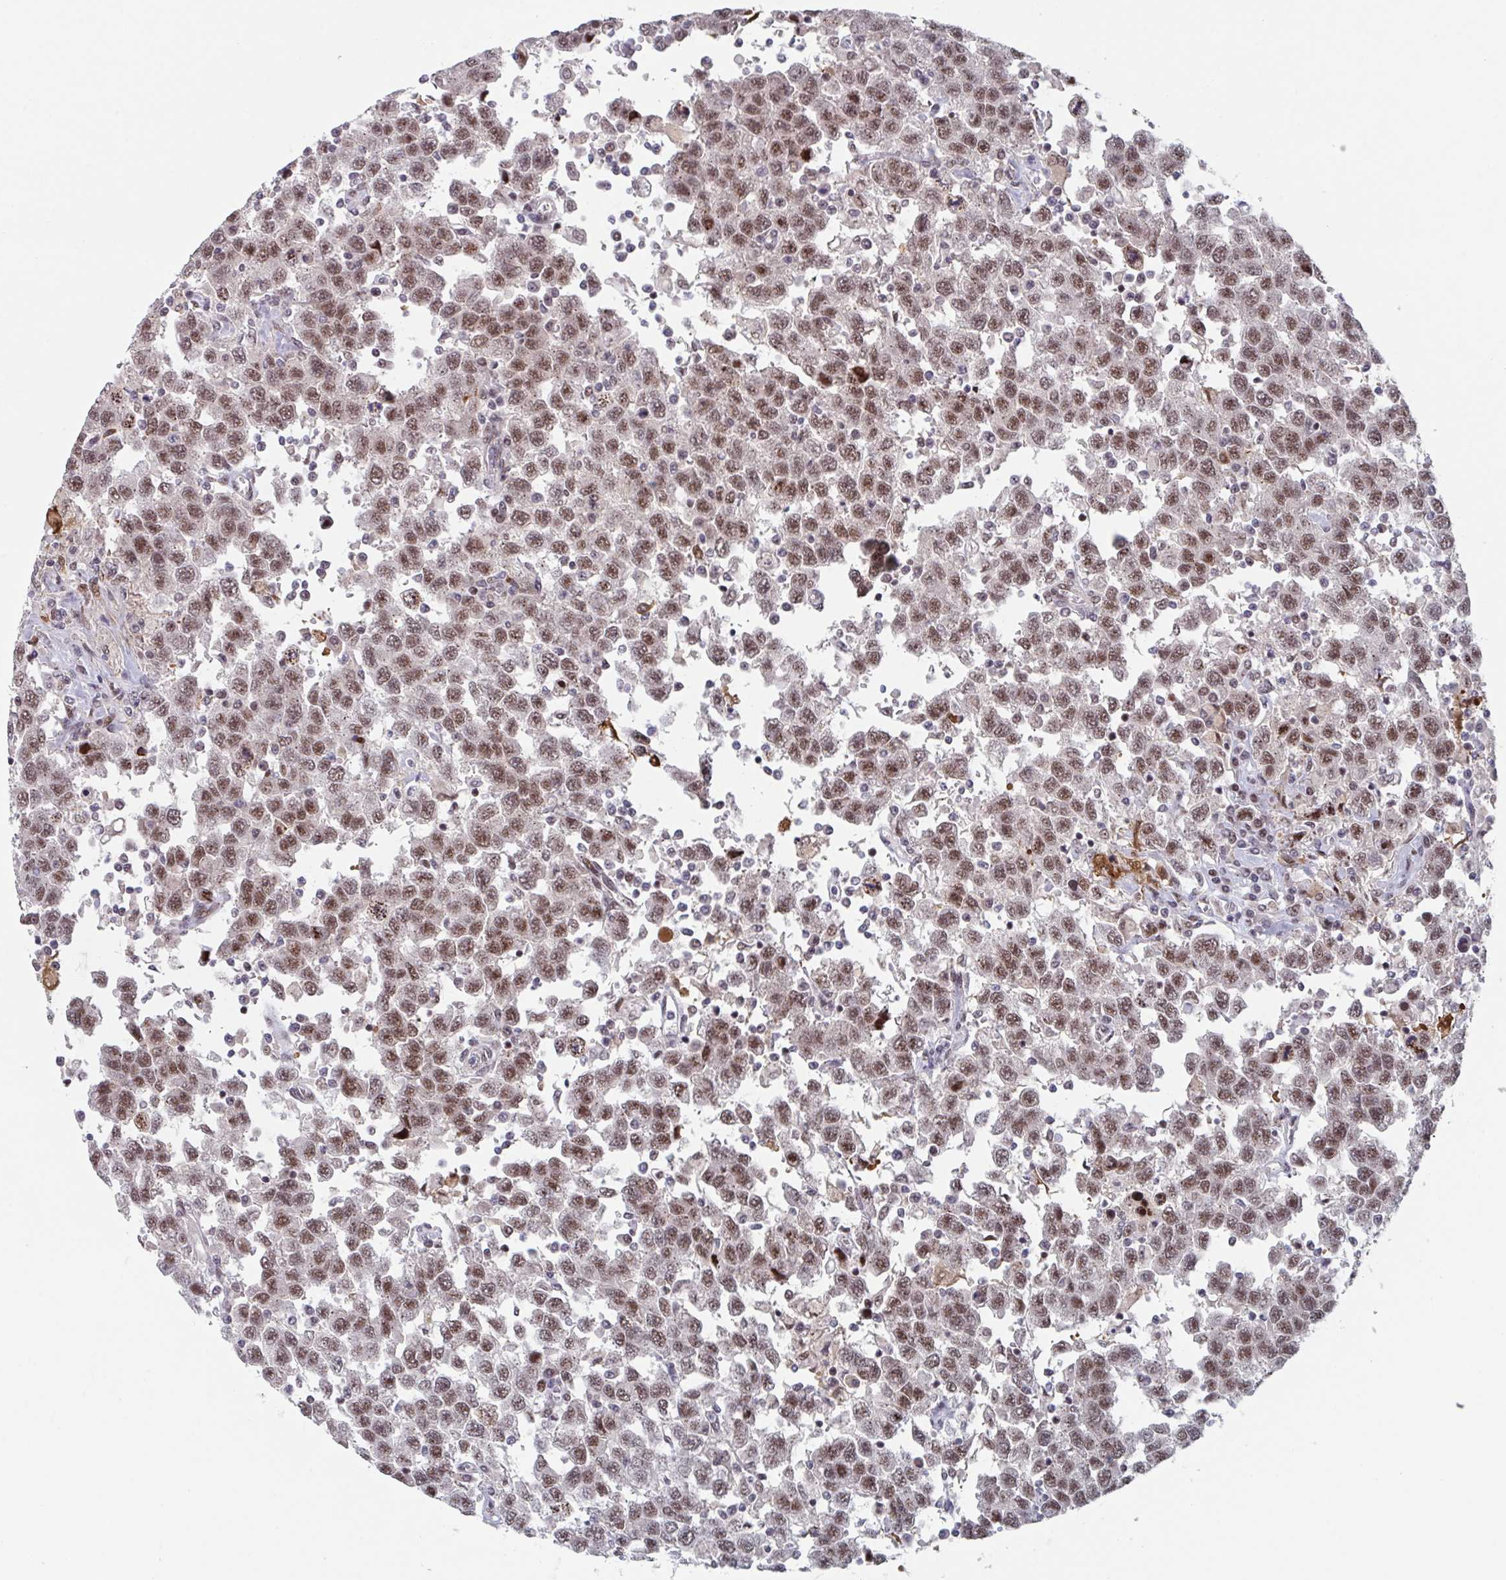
{"staining": {"intensity": "moderate", "quantity": ">75%", "location": "nuclear"}, "tissue": "testis cancer", "cell_type": "Tumor cells", "image_type": "cancer", "snomed": [{"axis": "morphology", "description": "Seminoma, NOS"}, {"axis": "topography", "description": "Testis"}], "caption": "High-magnification brightfield microscopy of testis cancer stained with DAB (brown) and counterstained with hematoxylin (blue). tumor cells exhibit moderate nuclear positivity is appreciated in about>75% of cells.", "gene": "RNF212", "patient": {"sex": "male", "age": 41}}